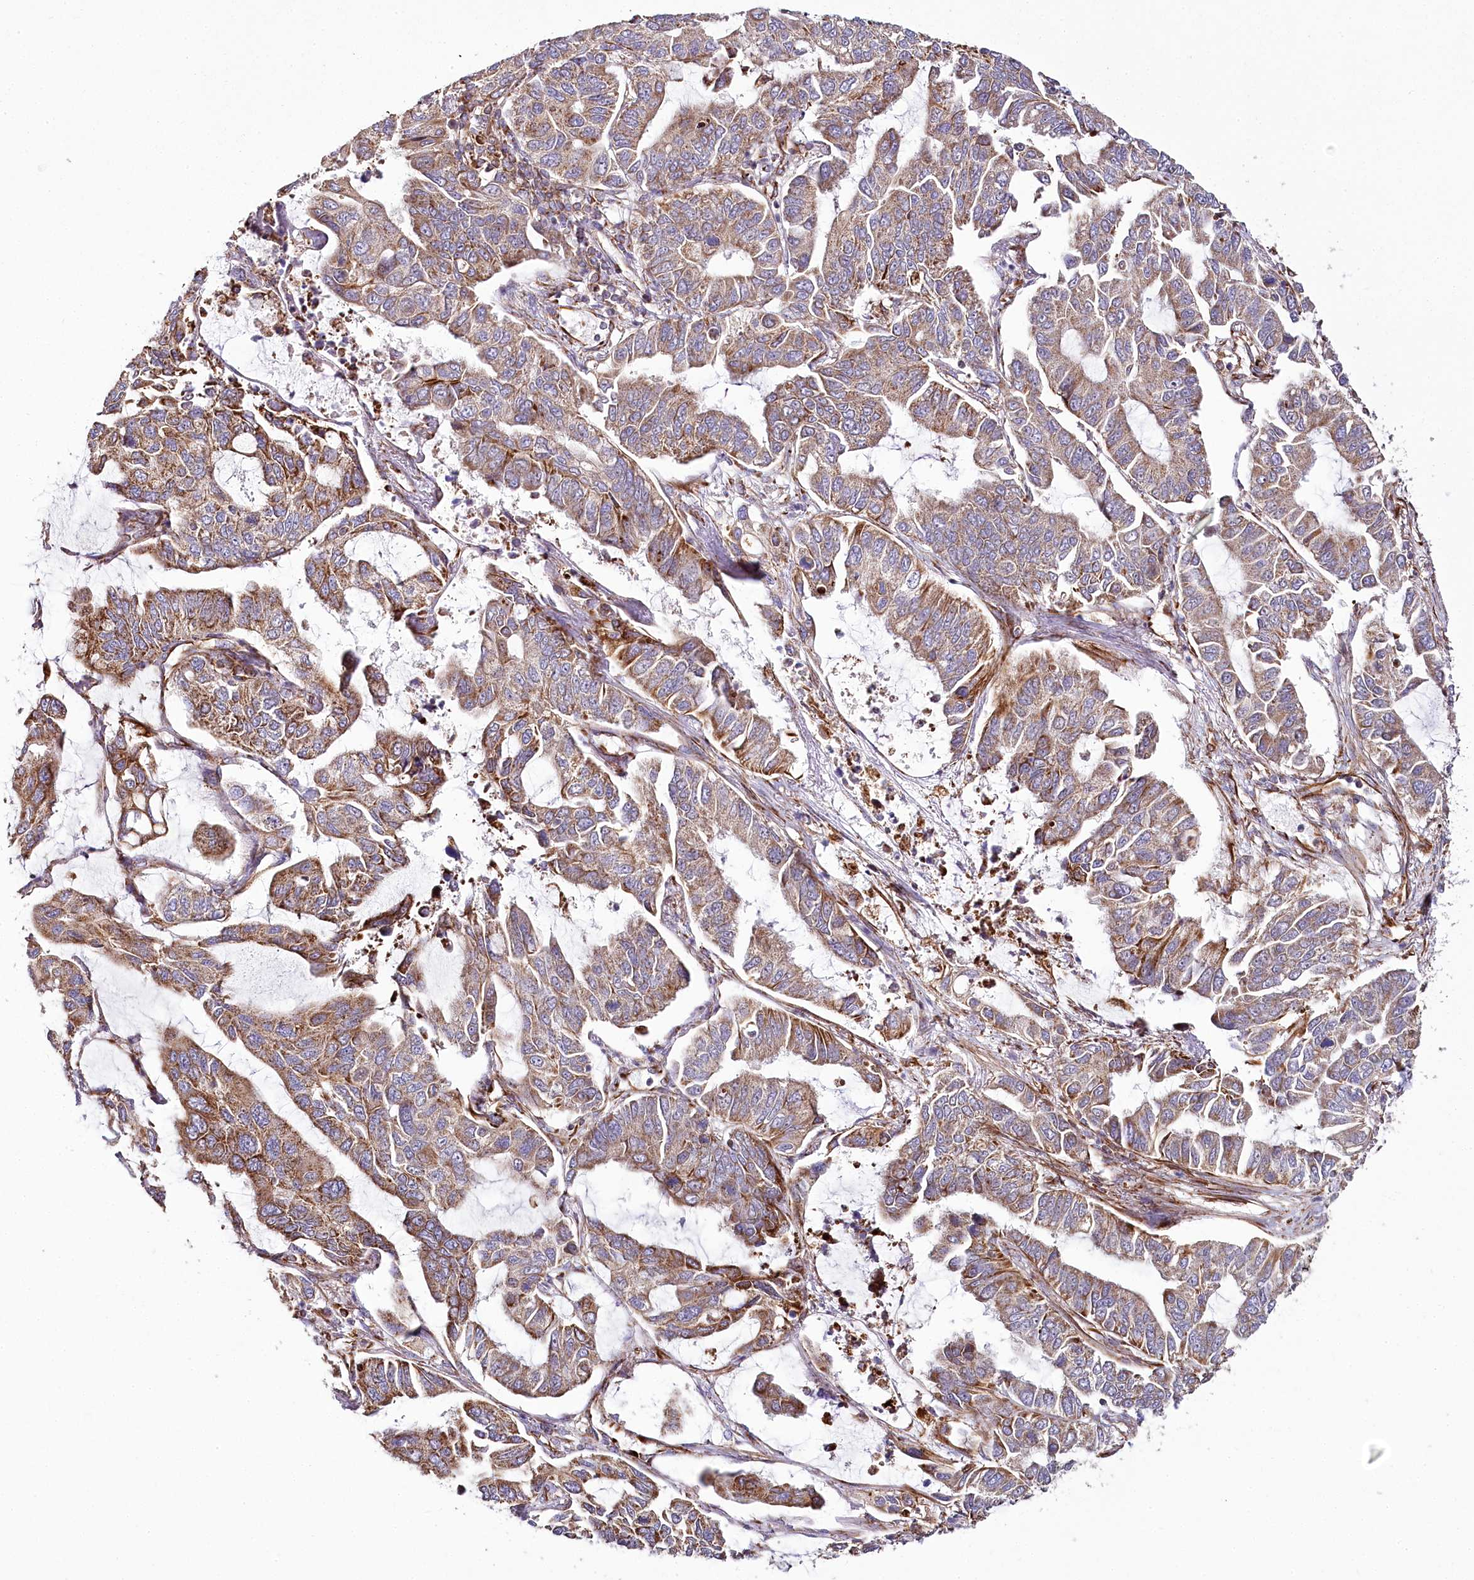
{"staining": {"intensity": "moderate", "quantity": ">75%", "location": "cytoplasmic/membranous"}, "tissue": "lung cancer", "cell_type": "Tumor cells", "image_type": "cancer", "snomed": [{"axis": "morphology", "description": "Adenocarcinoma, NOS"}, {"axis": "topography", "description": "Lung"}], "caption": "Immunohistochemical staining of adenocarcinoma (lung) exhibits medium levels of moderate cytoplasmic/membranous positivity in about >75% of tumor cells. The protein is stained brown, and the nuclei are stained in blue (DAB (3,3'-diaminobenzidine) IHC with brightfield microscopy, high magnification).", "gene": "THUMPD3", "patient": {"sex": "male", "age": 64}}